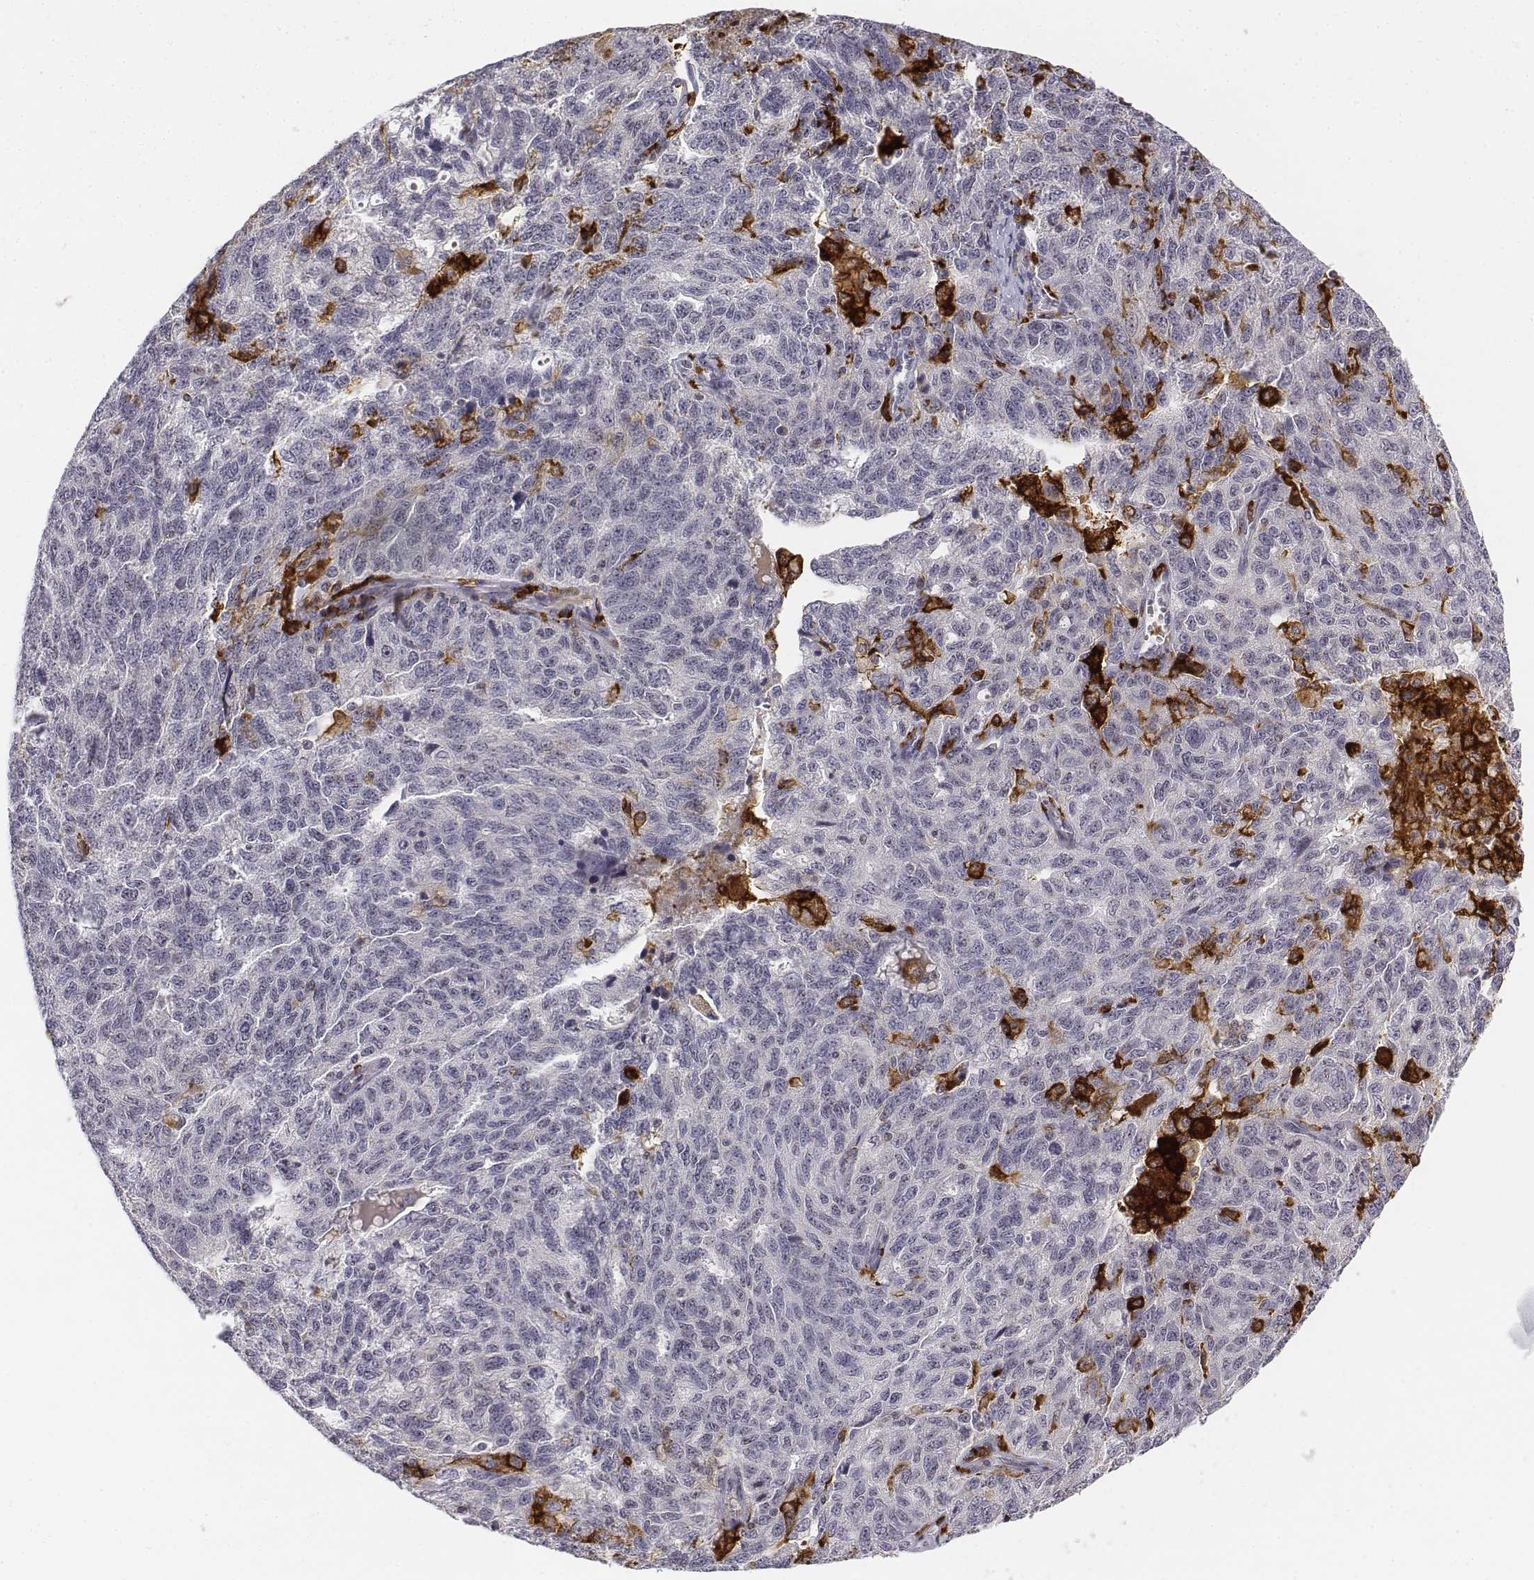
{"staining": {"intensity": "negative", "quantity": "none", "location": "none"}, "tissue": "ovarian cancer", "cell_type": "Tumor cells", "image_type": "cancer", "snomed": [{"axis": "morphology", "description": "Cystadenocarcinoma, serous, NOS"}, {"axis": "topography", "description": "Ovary"}], "caption": "This image is of ovarian serous cystadenocarcinoma stained with immunohistochemistry to label a protein in brown with the nuclei are counter-stained blue. There is no positivity in tumor cells.", "gene": "CD14", "patient": {"sex": "female", "age": 71}}